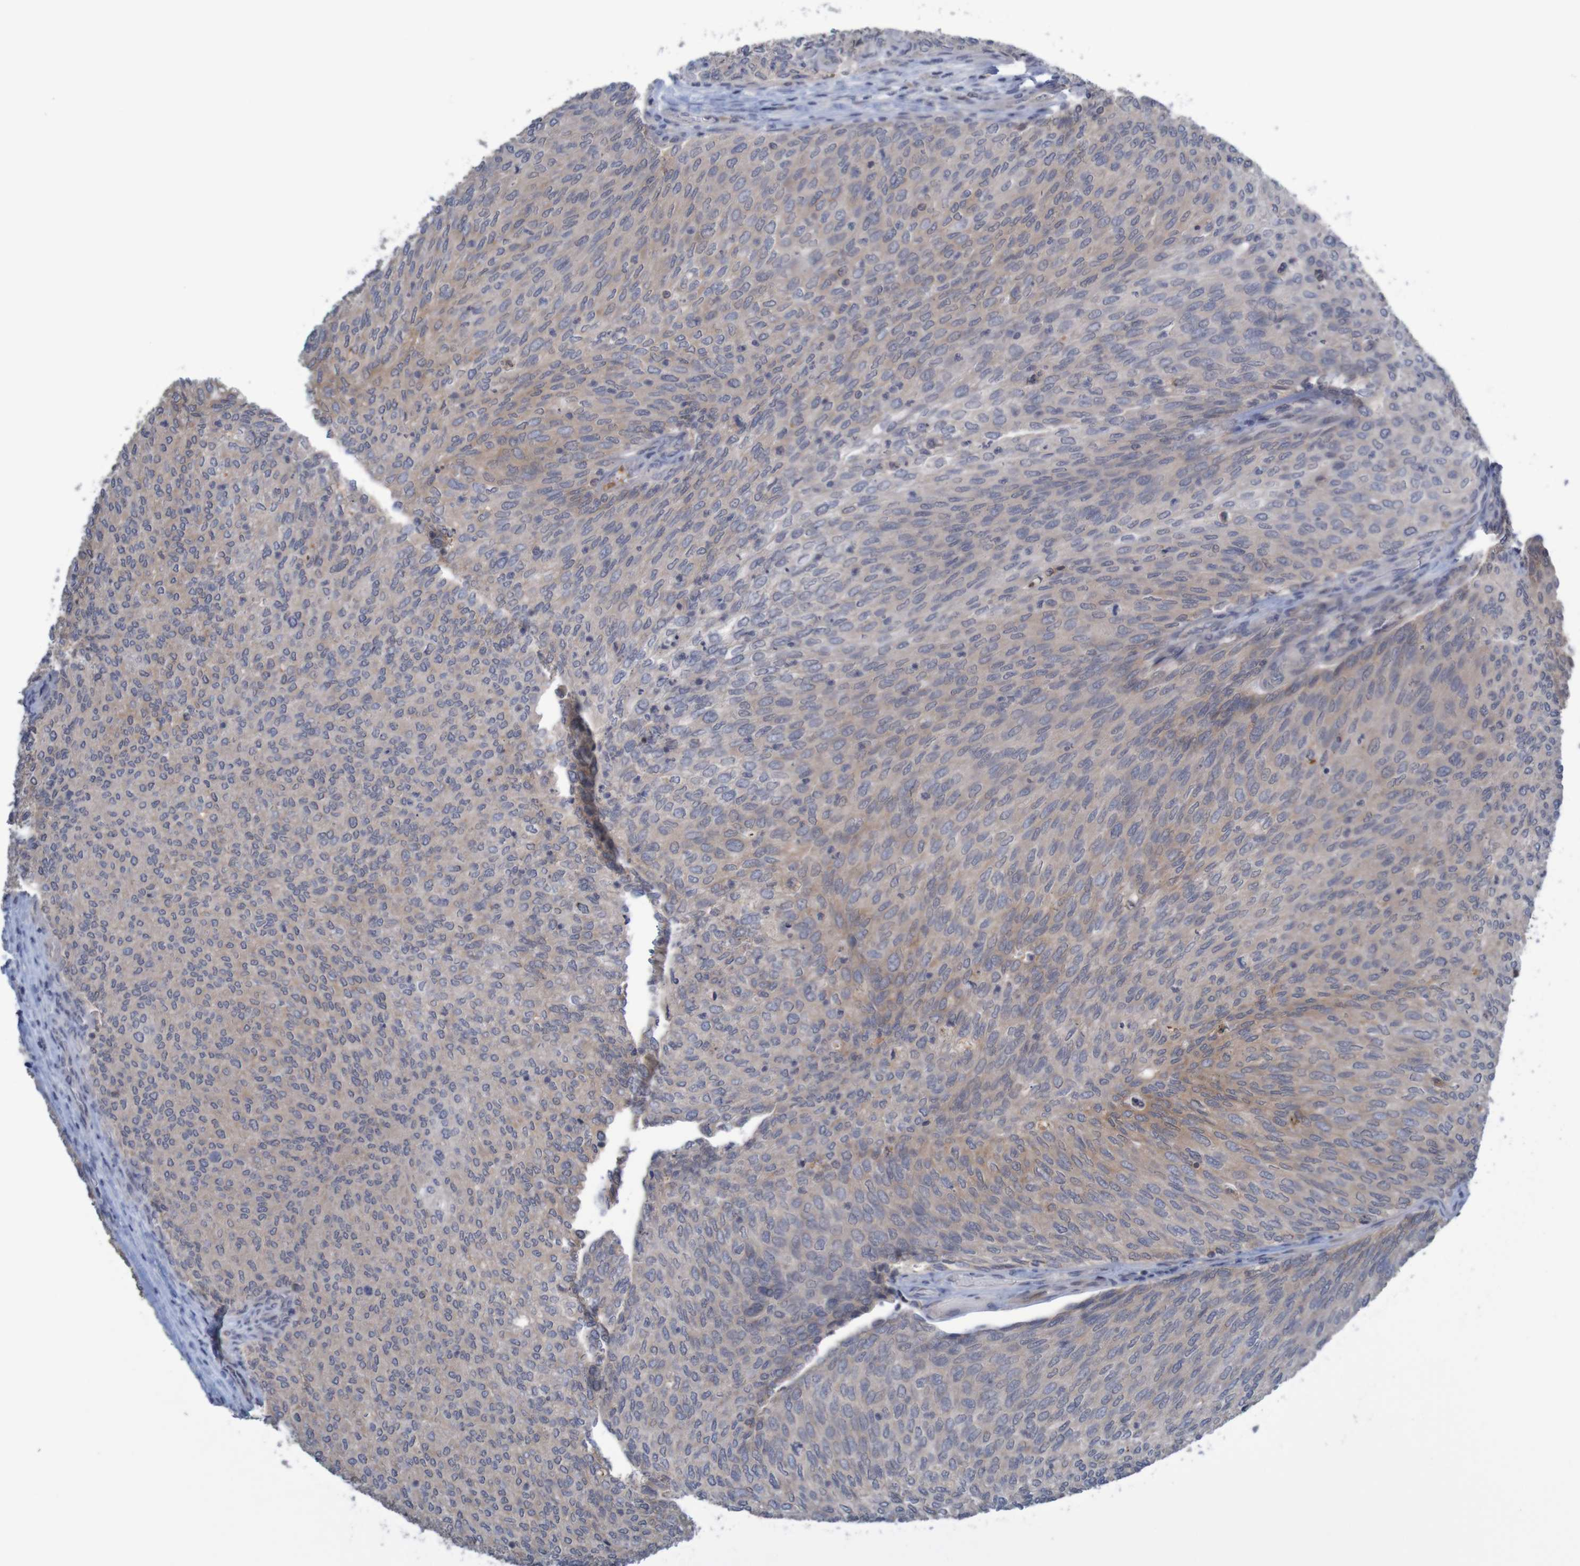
{"staining": {"intensity": "weak", "quantity": "<25%", "location": "cytoplasmic/membranous"}, "tissue": "urothelial cancer", "cell_type": "Tumor cells", "image_type": "cancer", "snomed": [{"axis": "morphology", "description": "Urothelial carcinoma, Low grade"}, {"axis": "topography", "description": "Urinary bladder"}], "caption": "This image is of urothelial carcinoma (low-grade) stained with IHC to label a protein in brown with the nuclei are counter-stained blue. There is no expression in tumor cells.", "gene": "ANKK1", "patient": {"sex": "female", "age": 79}}